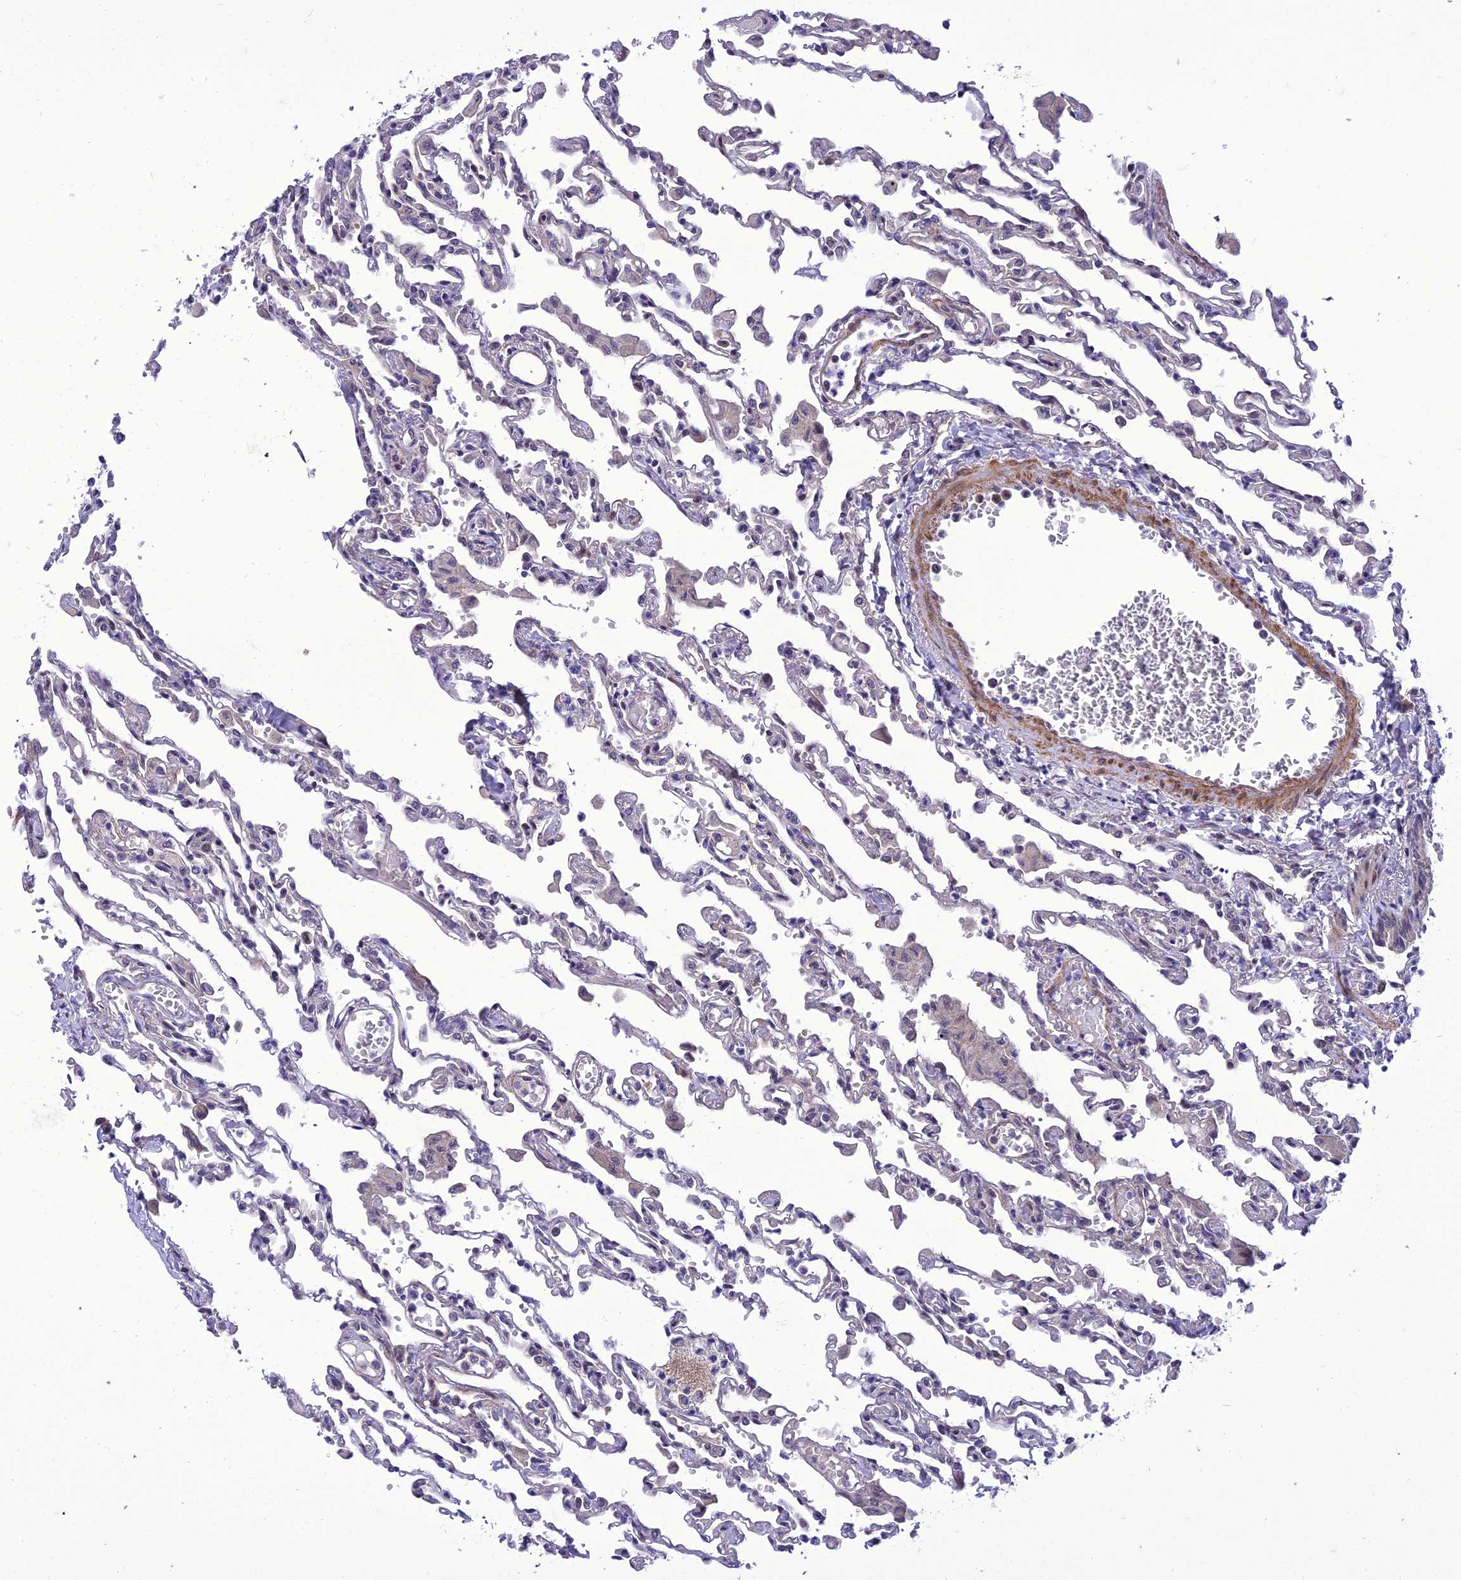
{"staining": {"intensity": "negative", "quantity": "none", "location": "none"}, "tissue": "lung", "cell_type": "Alveolar cells", "image_type": "normal", "snomed": [{"axis": "morphology", "description": "Normal tissue, NOS"}, {"axis": "topography", "description": "Bronchus"}, {"axis": "topography", "description": "Lung"}], "caption": "DAB (3,3'-diaminobenzidine) immunohistochemical staining of normal human lung reveals no significant expression in alveolar cells.", "gene": "GAB4", "patient": {"sex": "female", "age": 49}}